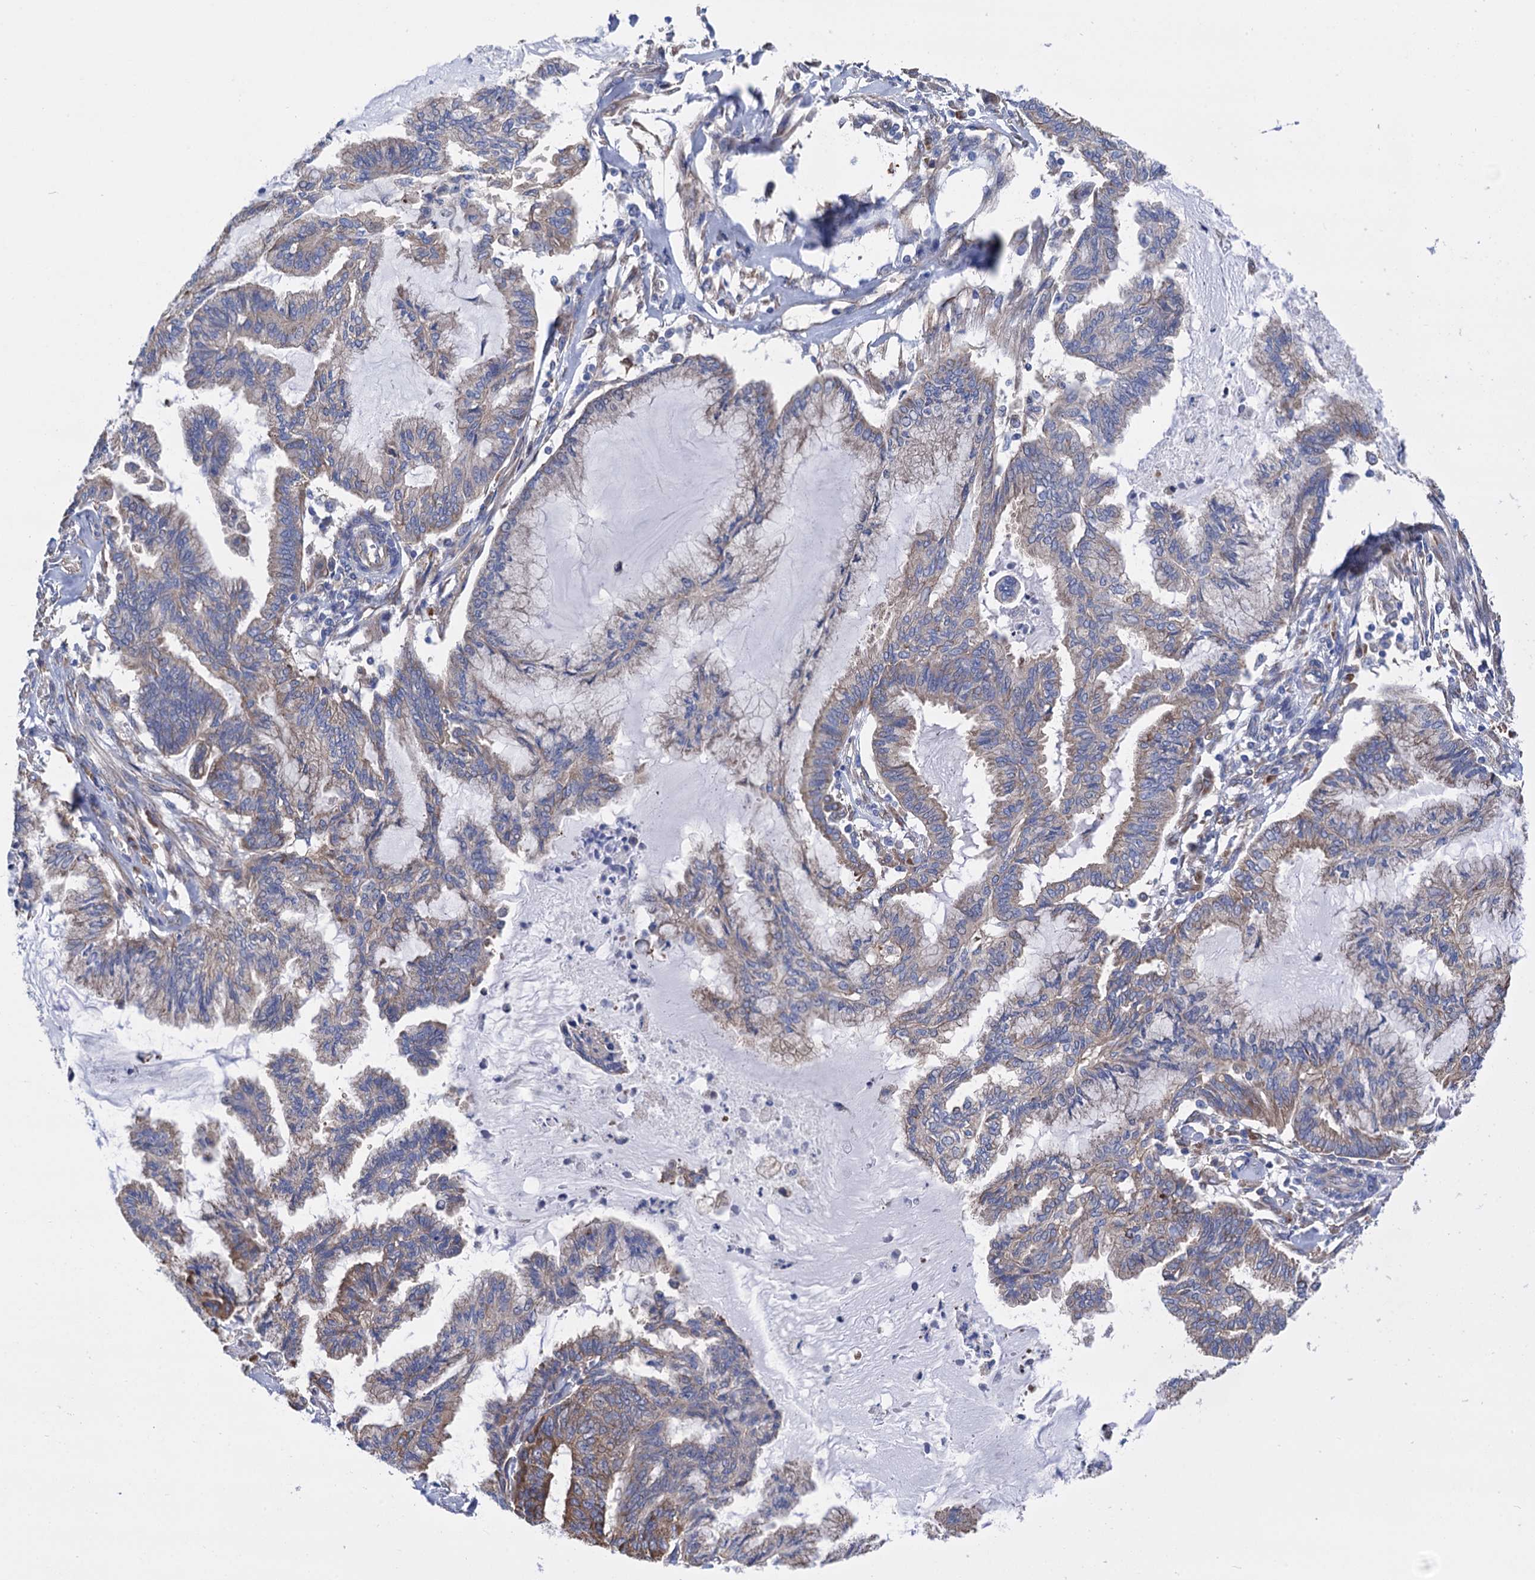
{"staining": {"intensity": "weak", "quantity": "25%-75%", "location": "cytoplasmic/membranous"}, "tissue": "endometrial cancer", "cell_type": "Tumor cells", "image_type": "cancer", "snomed": [{"axis": "morphology", "description": "Adenocarcinoma, NOS"}, {"axis": "topography", "description": "Endometrium"}], "caption": "Weak cytoplasmic/membranous positivity for a protein is present in about 25%-75% of tumor cells of endometrial cancer using immunohistochemistry (IHC).", "gene": "SLC12A7", "patient": {"sex": "female", "age": 86}}